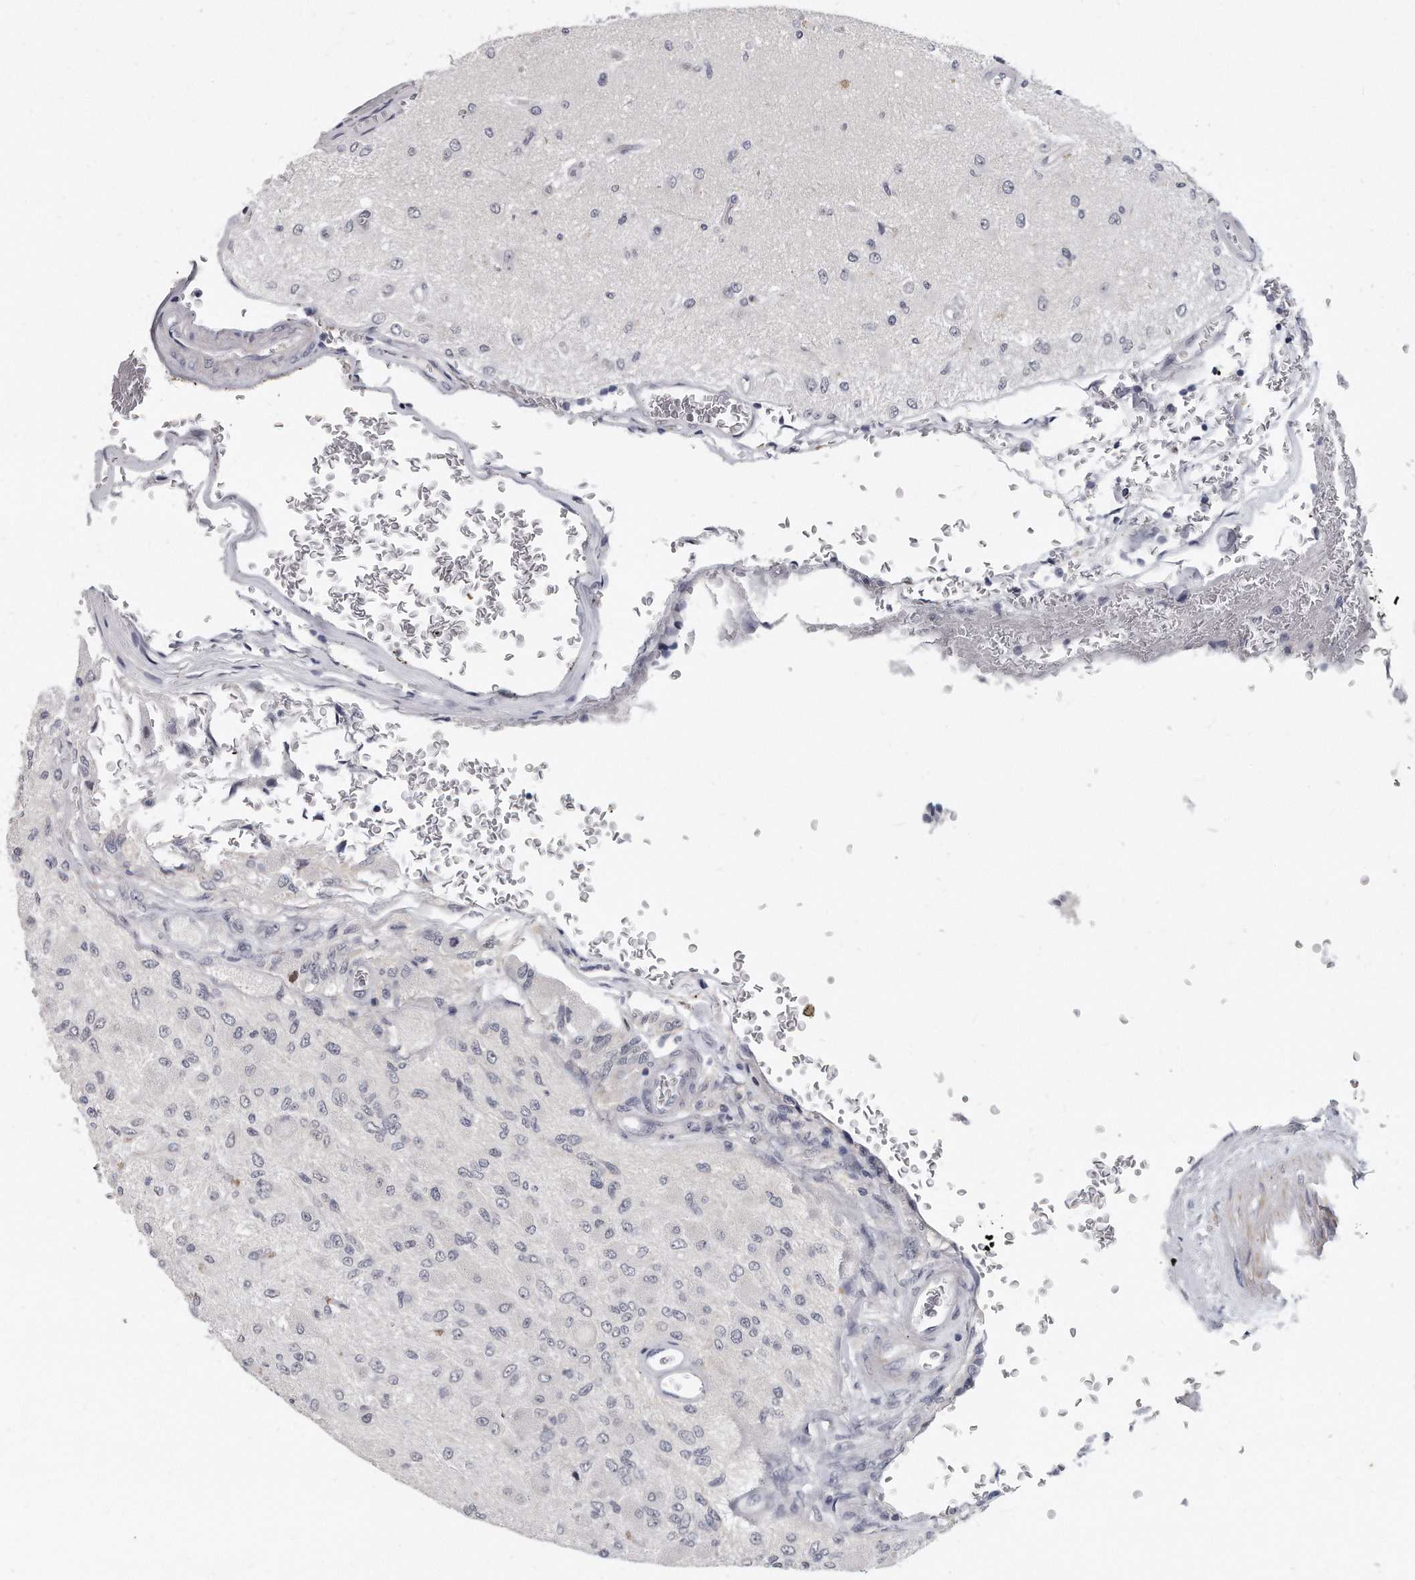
{"staining": {"intensity": "negative", "quantity": "none", "location": "none"}, "tissue": "glioma", "cell_type": "Tumor cells", "image_type": "cancer", "snomed": [{"axis": "morphology", "description": "Normal tissue, NOS"}, {"axis": "morphology", "description": "Glioma, malignant, High grade"}, {"axis": "topography", "description": "Cerebral cortex"}], "caption": "Human glioma stained for a protein using immunohistochemistry (IHC) displays no positivity in tumor cells.", "gene": "TFCP2L1", "patient": {"sex": "male", "age": 77}}